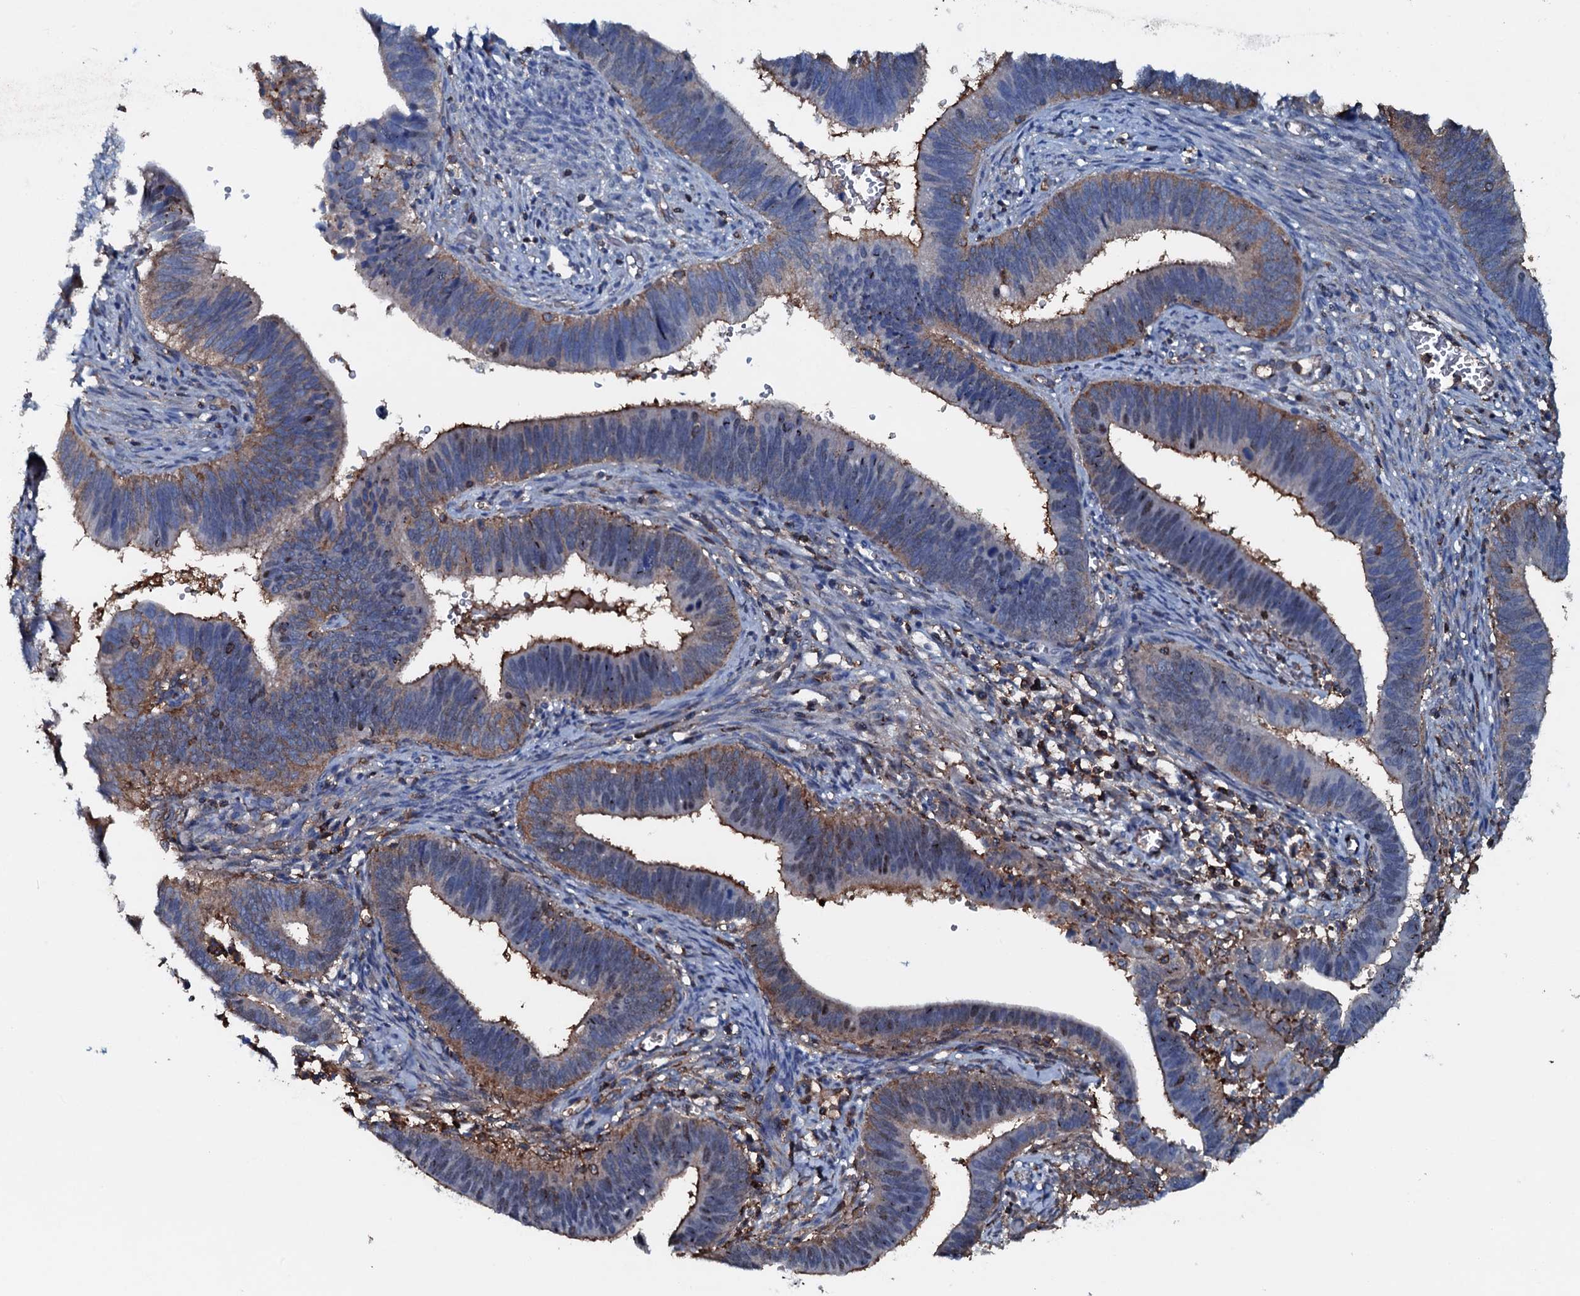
{"staining": {"intensity": "moderate", "quantity": "25%-75%", "location": "cytoplasmic/membranous"}, "tissue": "cervical cancer", "cell_type": "Tumor cells", "image_type": "cancer", "snomed": [{"axis": "morphology", "description": "Adenocarcinoma, NOS"}, {"axis": "topography", "description": "Cervix"}], "caption": "The photomicrograph displays staining of cervical adenocarcinoma, revealing moderate cytoplasmic/membranous protein expression (brown color) within tumor cells.", "gene": "MS4A4E", "patient": {"sex": "female", "age": 42}}